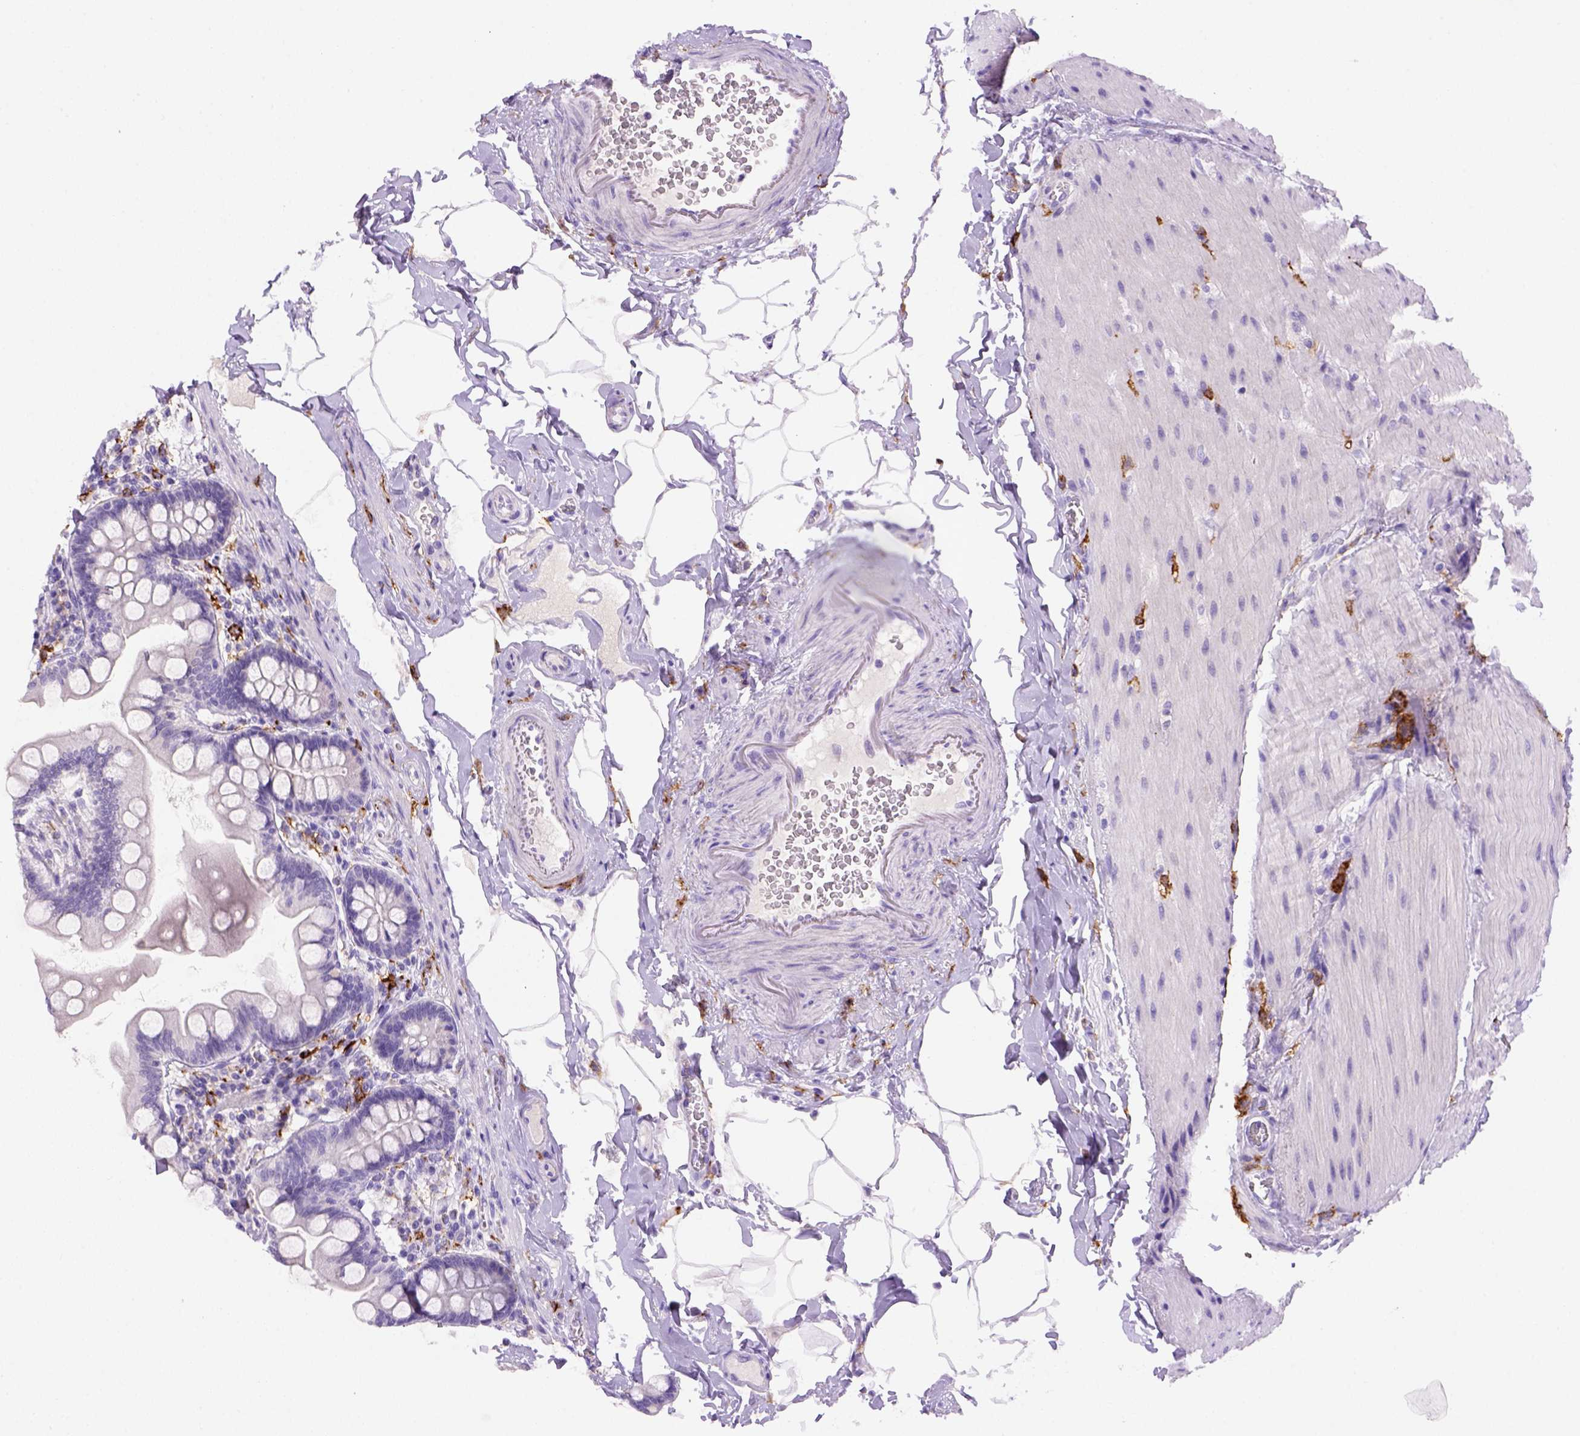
{"staining": {"intensity": "negative", "quantity": "none", "location": "none"}, "tissue": "small intestine", "cell_type": "Glandular cells", "image_type": "normal", "snomed": [{"axis": "morphology", "description": "Normal tissue, NOS"}, {"axis": "topography", "description": "Small intestine"}], "caption": "The immunohistochemistry histopathology image has no significant positivity in glandular cells of small intestine.", "gene": "CD14", "patient": {"sex": "female", "age": 56}}